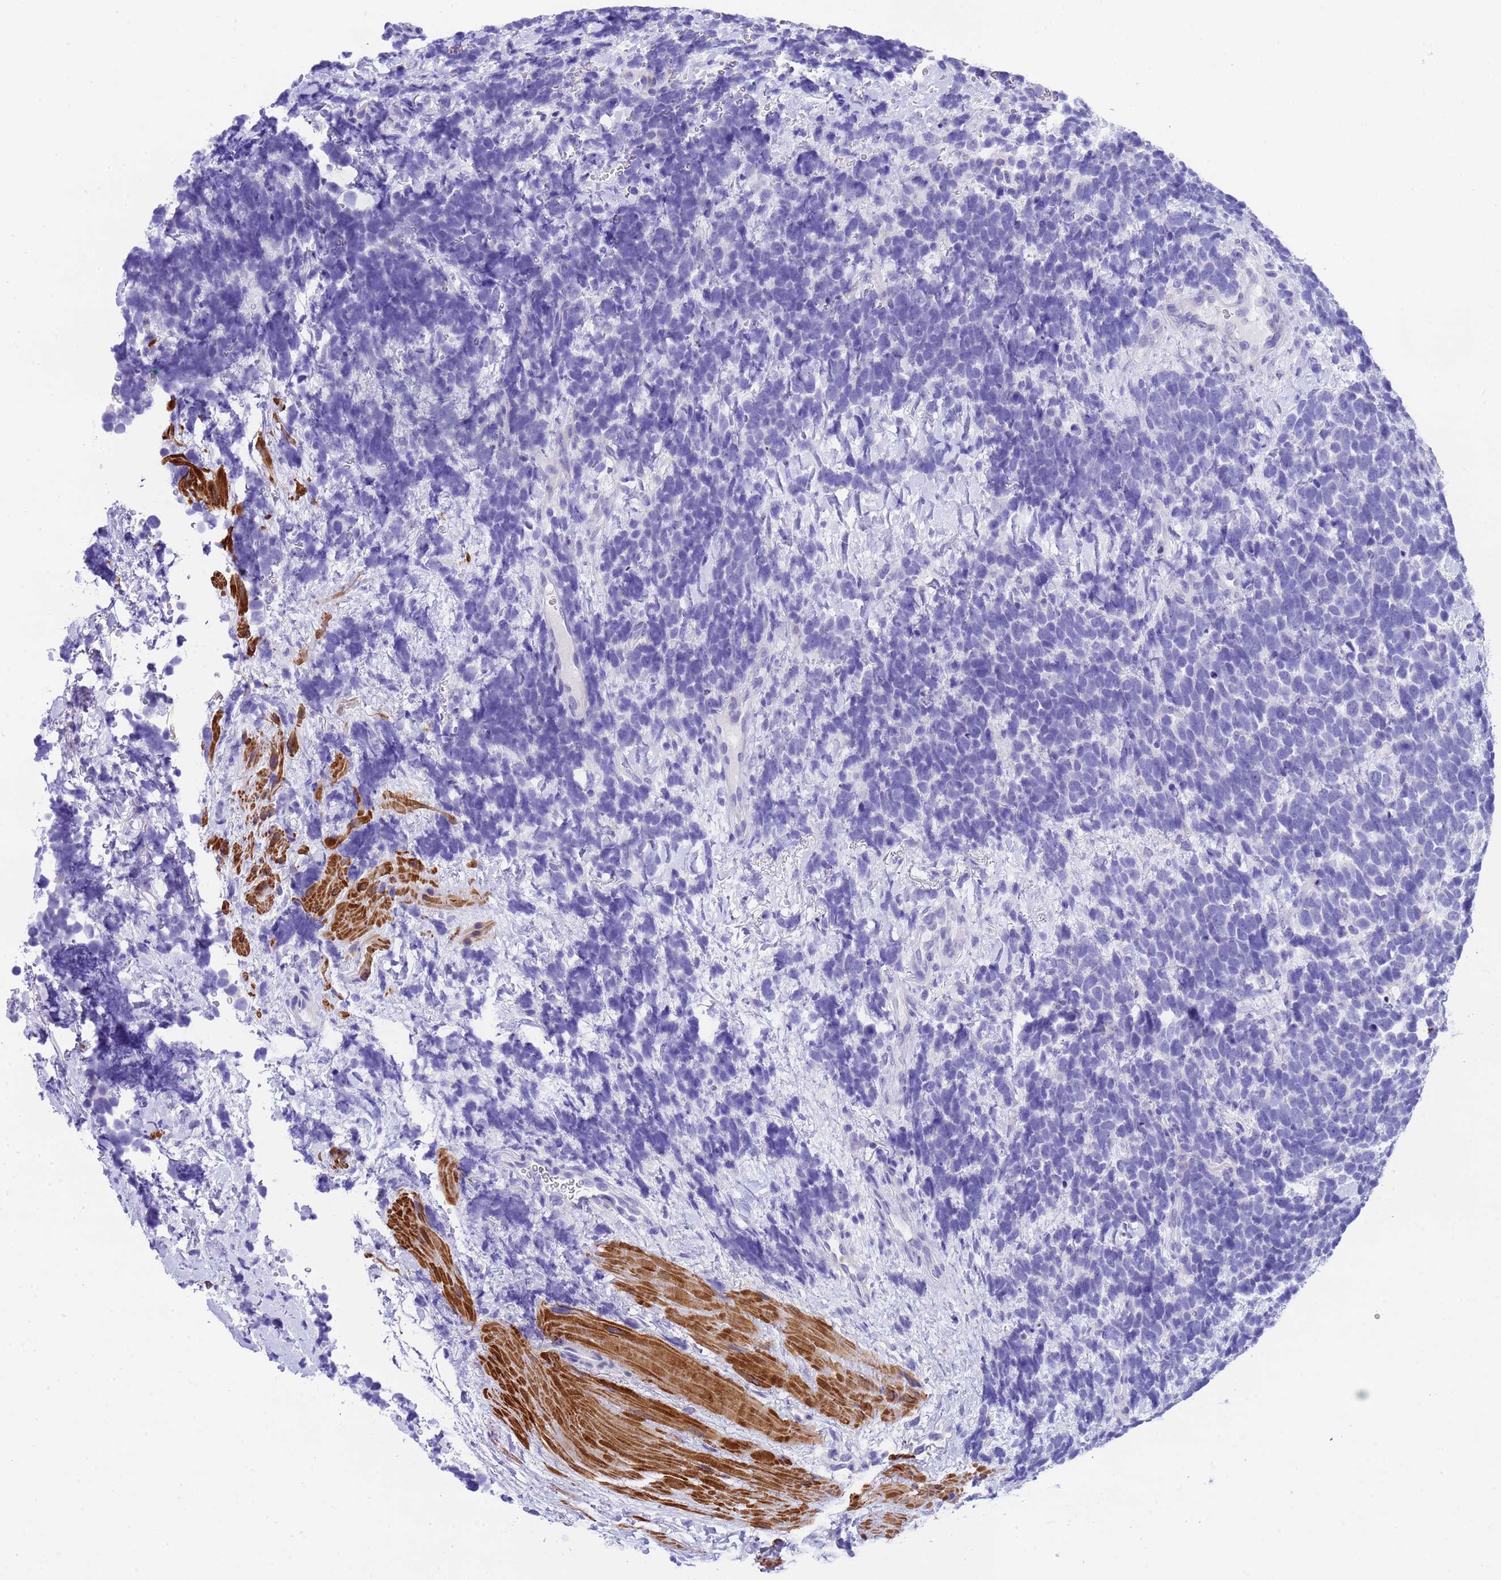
{"staining": {"intensity": "negative", "quantity": "none", "location": "none"}, "tissue": "urothelial cancer", "cell_type": "Tumor cells", "image_type": "cancer", "snomed": [{"axis": "morphology", "description": "Urothelial carcinoma, High grade"}, {"axis": "topography", "description": "Urinary bladder"}], "caption": "A high-resolution photomicrograph shows immunohistochemistry (IHC) staining of urothelial cancer, which shows no significant expression in tumor cells.", "gene": "USP38", "patient": {"sex": "female", "age": 82}}